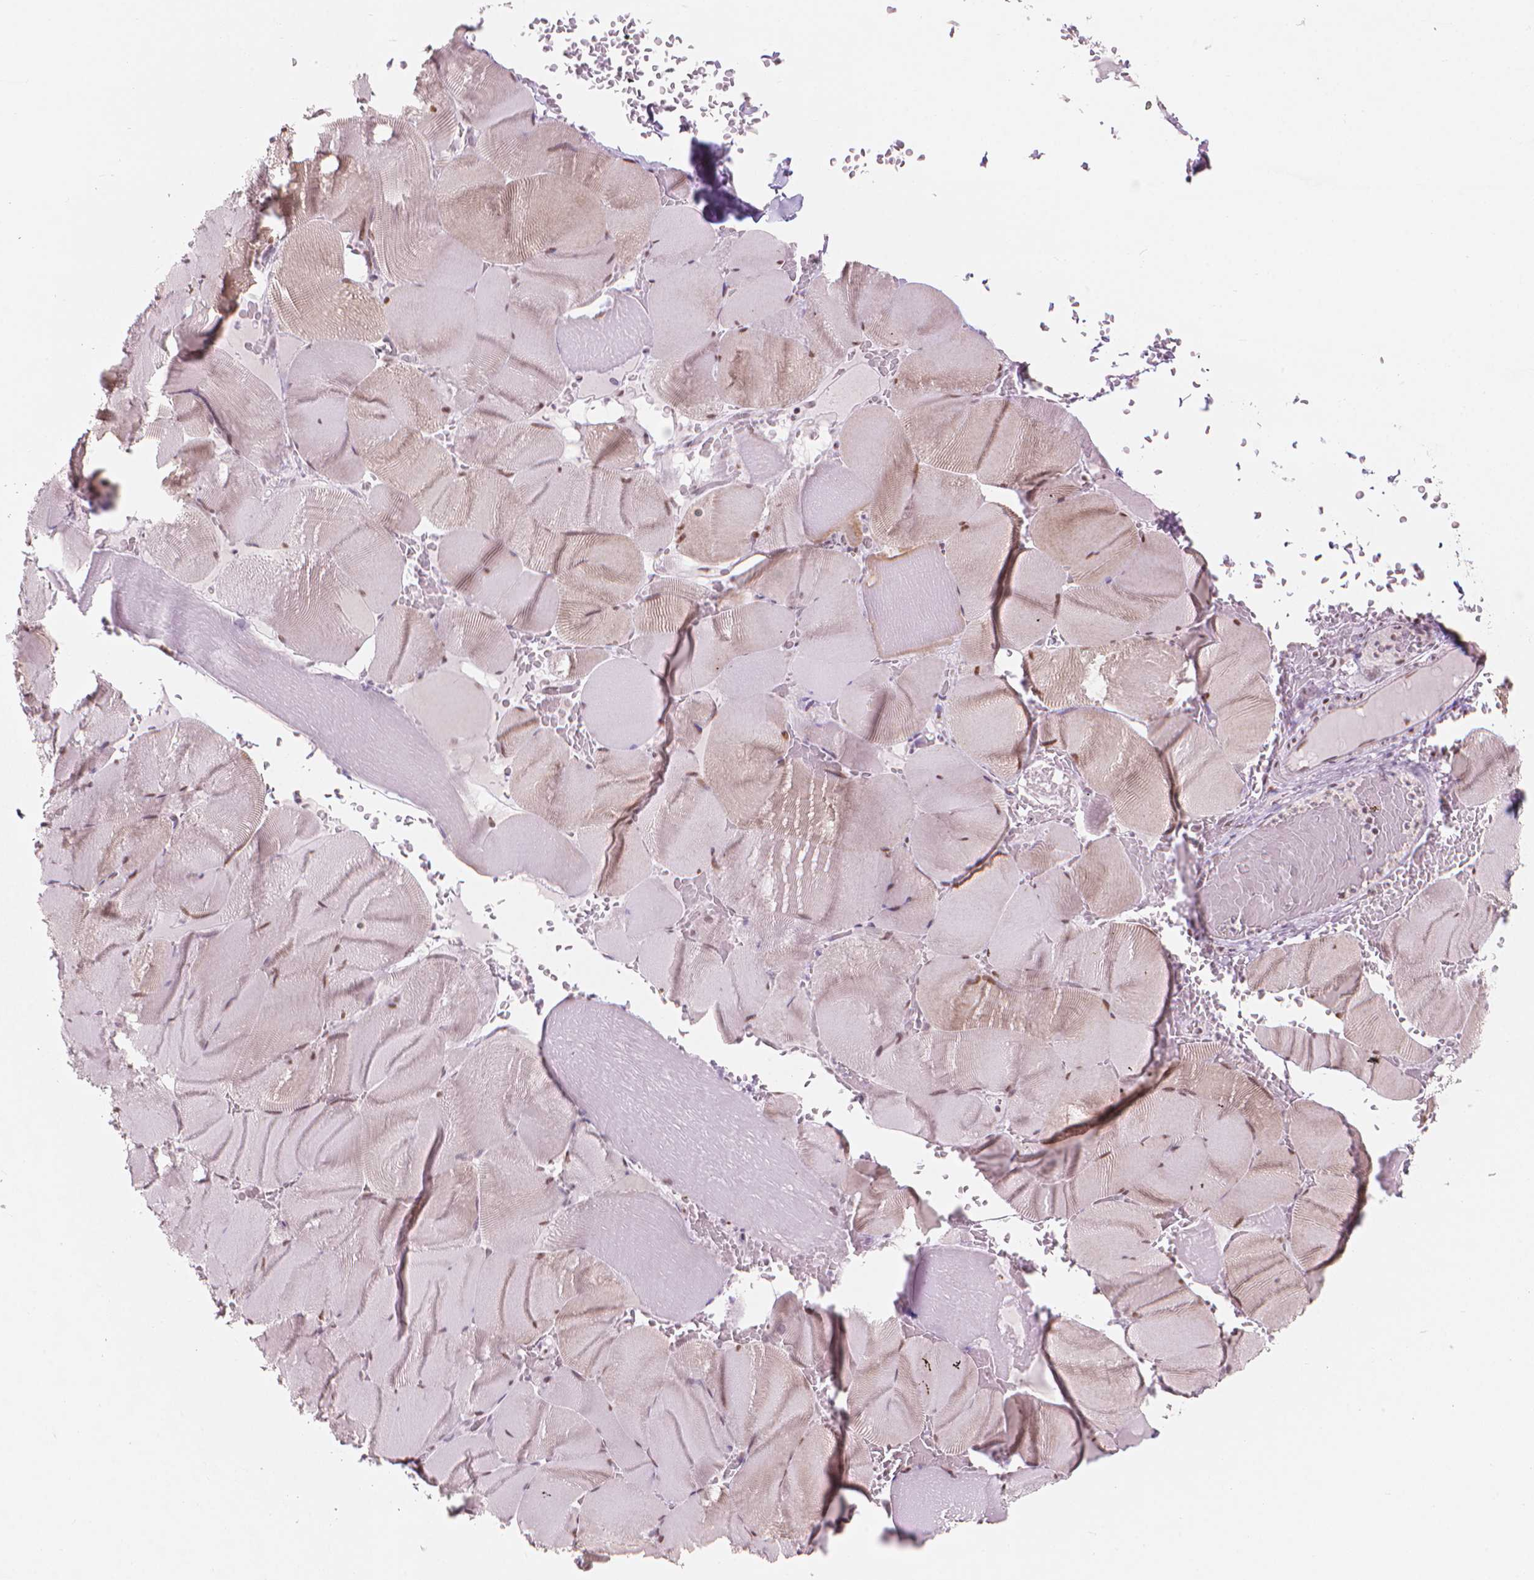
{"staining": {"intensity": "moderate", "quantity": "25%-75%", "location": "nuclear"}, "tissue": "skeletal muscle", "cell_type": "Myocytes", "image_type": "normal", "snomed": [{"axis": "morphology", "description": "Normal tissue, NOS"}, {"axis": "topography", "description": "Skeletal muscle"}], "caption": "Skeletal muscle was stained to show a protein in brown. There is medium levels of moderate nuclear expression in approximately 25%-75% of myocytes. The staining was performed using DAB (3,3'-diaminobenzidine) to visualize the protein expression in brown, while the nuclei were stained in blue with hematoxylin (Magnification: 20x).", "gene": "PIAS2", "patient": {"sex": "male", "age": 56}}